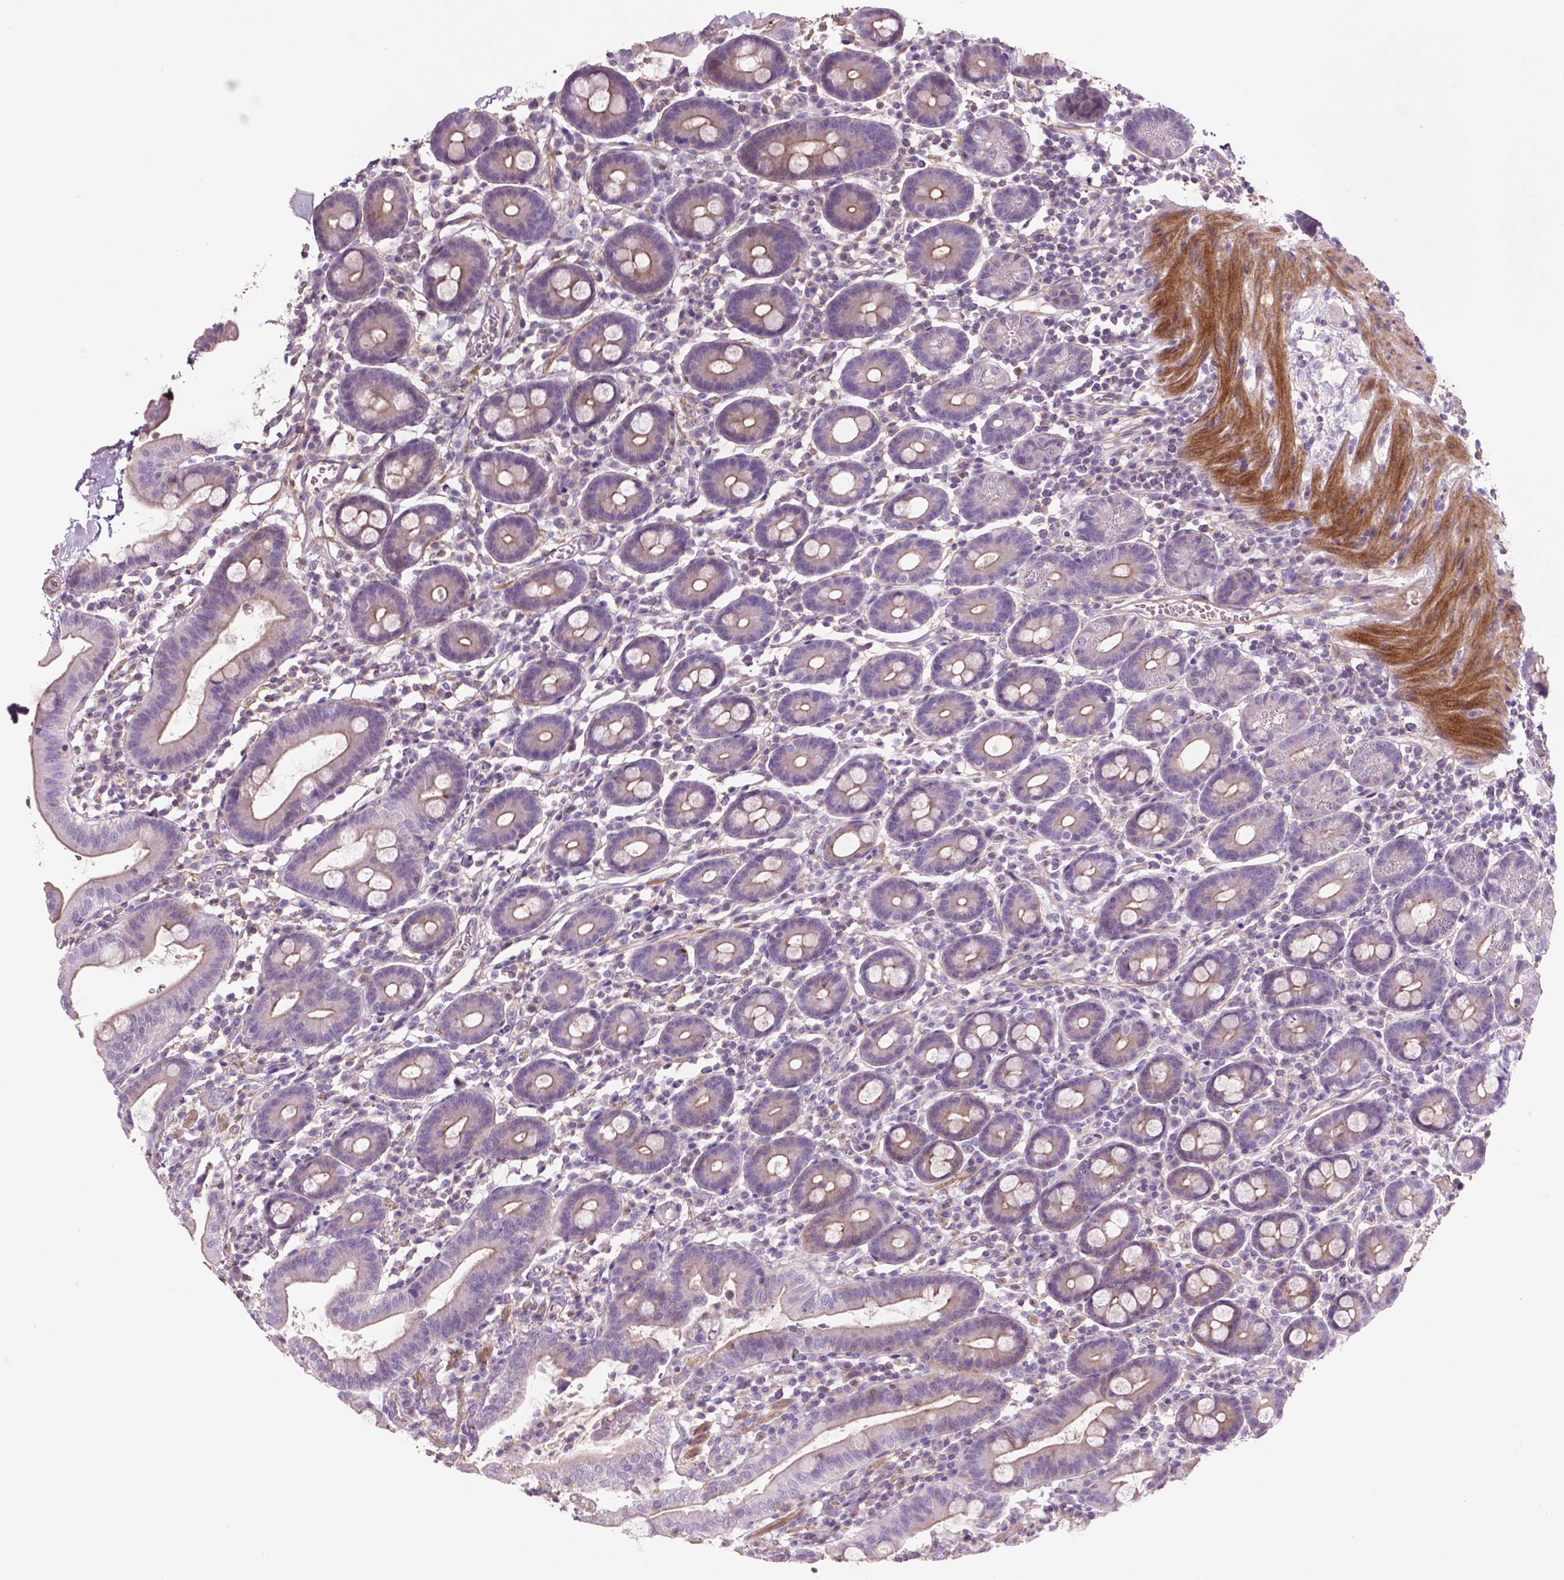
{"staining": {"intensity": "moderate", "quantity": "<25%", "location": "cytoplasmic/membranous"}, "tissue": "duodenum", "cell_type": "Glandular cells", "image_type": "normal", "snomed": [{"axis": "morphology", "description": "Normal tissue, NOS"}, {"axis": "topography", "description": "Pancreas"}, {"axis": "topography", "description": "Duodenum"}], "caption": "Immunohistochemical staining of benign duodenum exhibits <25% levels of moderate cytoplasmic/membranous protein staining in approximately <25% of glandular cells.", "gene": "BMP4", "patient": {"sex": "male", "age": 59}}